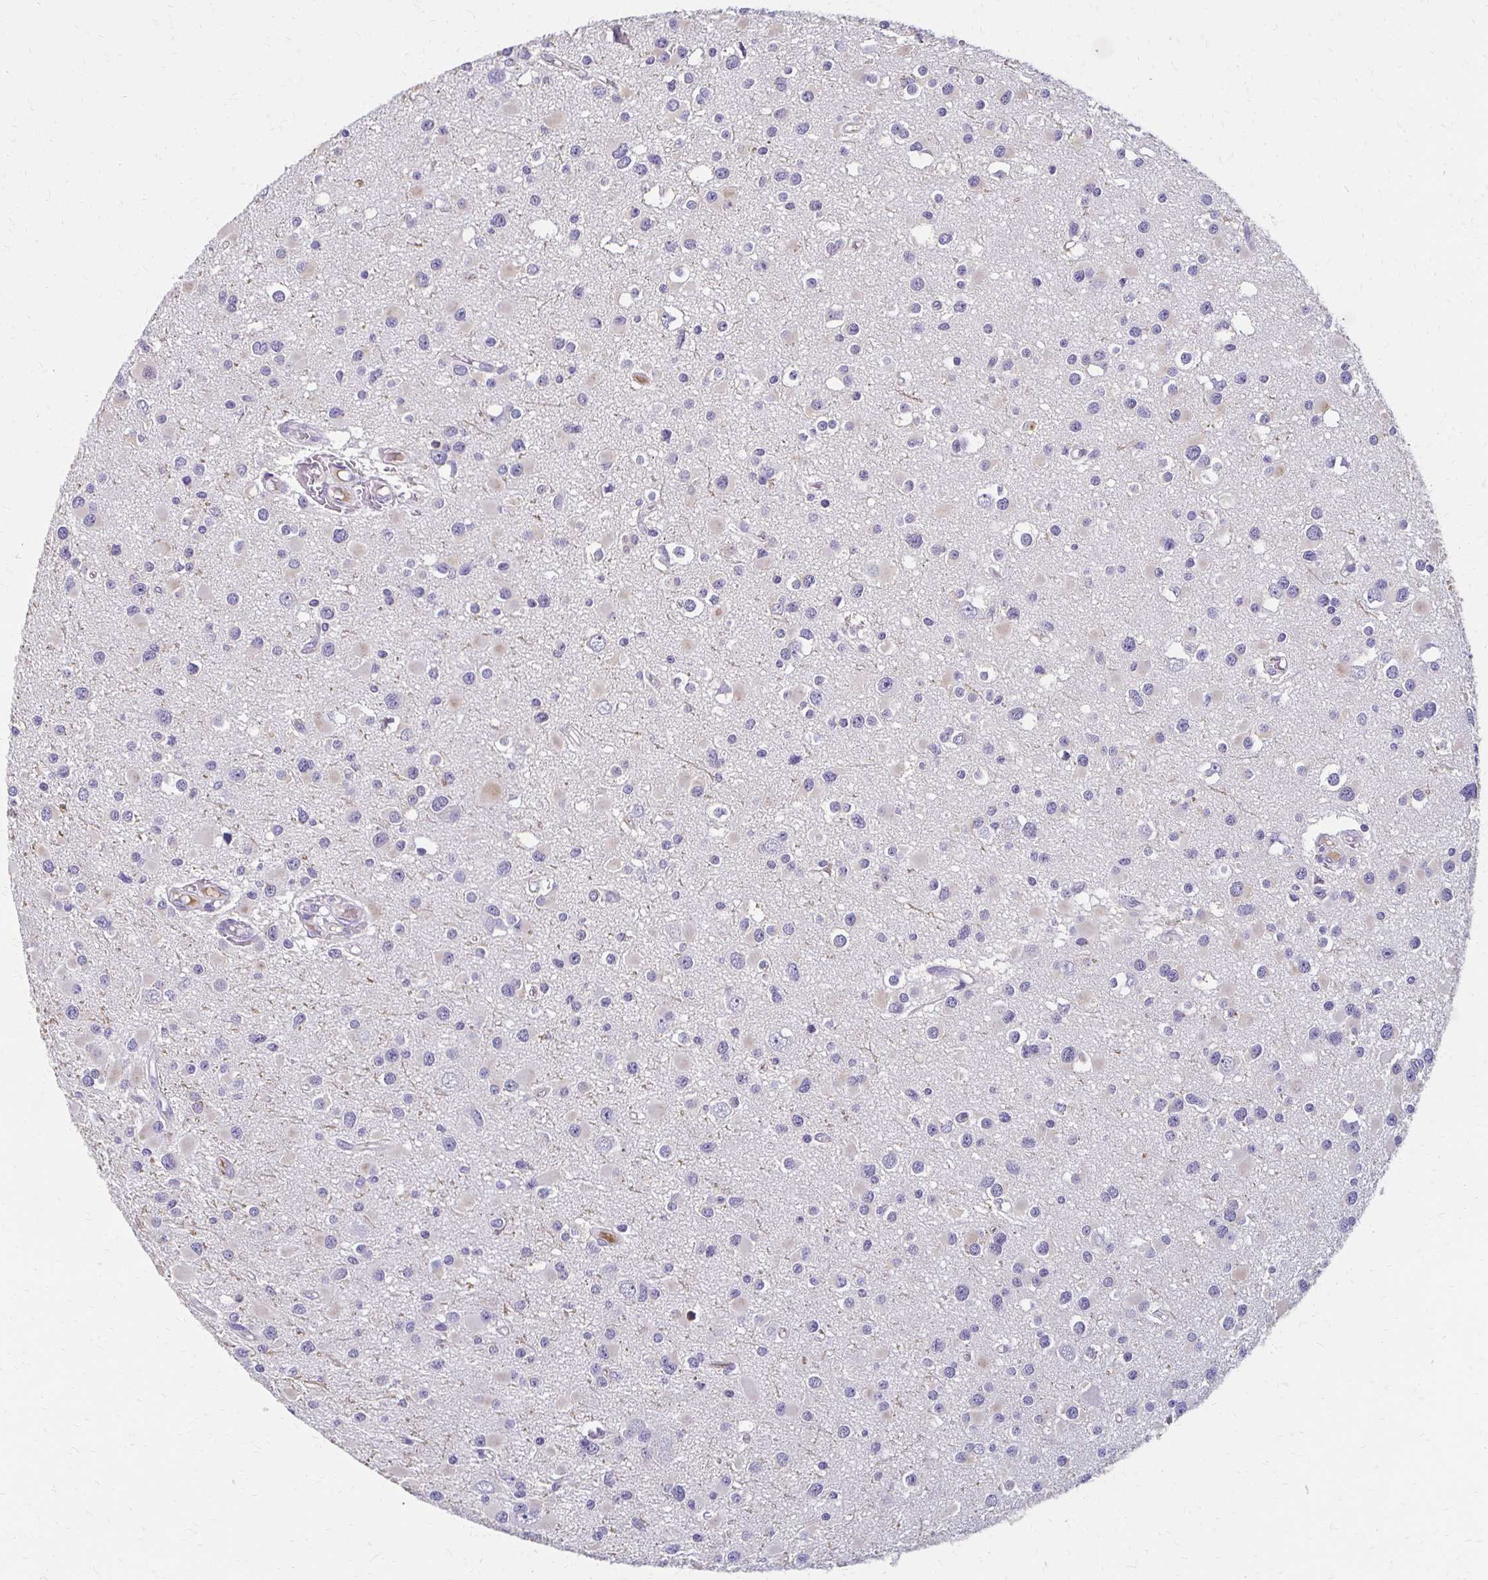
{"staining": {"intensity": "weak", "quantity": "<25%", "location": "cytoplasmic/membranous"}, "tissue": "glioma", "cell_type": "Tumor cells", "image_type": "cancer", "snomed": [{"axis": "morphology", "description": "Glioma, malignant, High grade"}, {"axis": "topography", "description": "Brain"}], "caption": "The histopathology image demonstrates no significant expression in tumor cells of high-grade glioma (malignant). The staining is performed using DAB (3,3'-diaminobenzidine) brown chromogen with nuclei counter-stained in using hematoxylin.", "gene": "BBS12", "patient": {"sex": "male", "age": 54}}